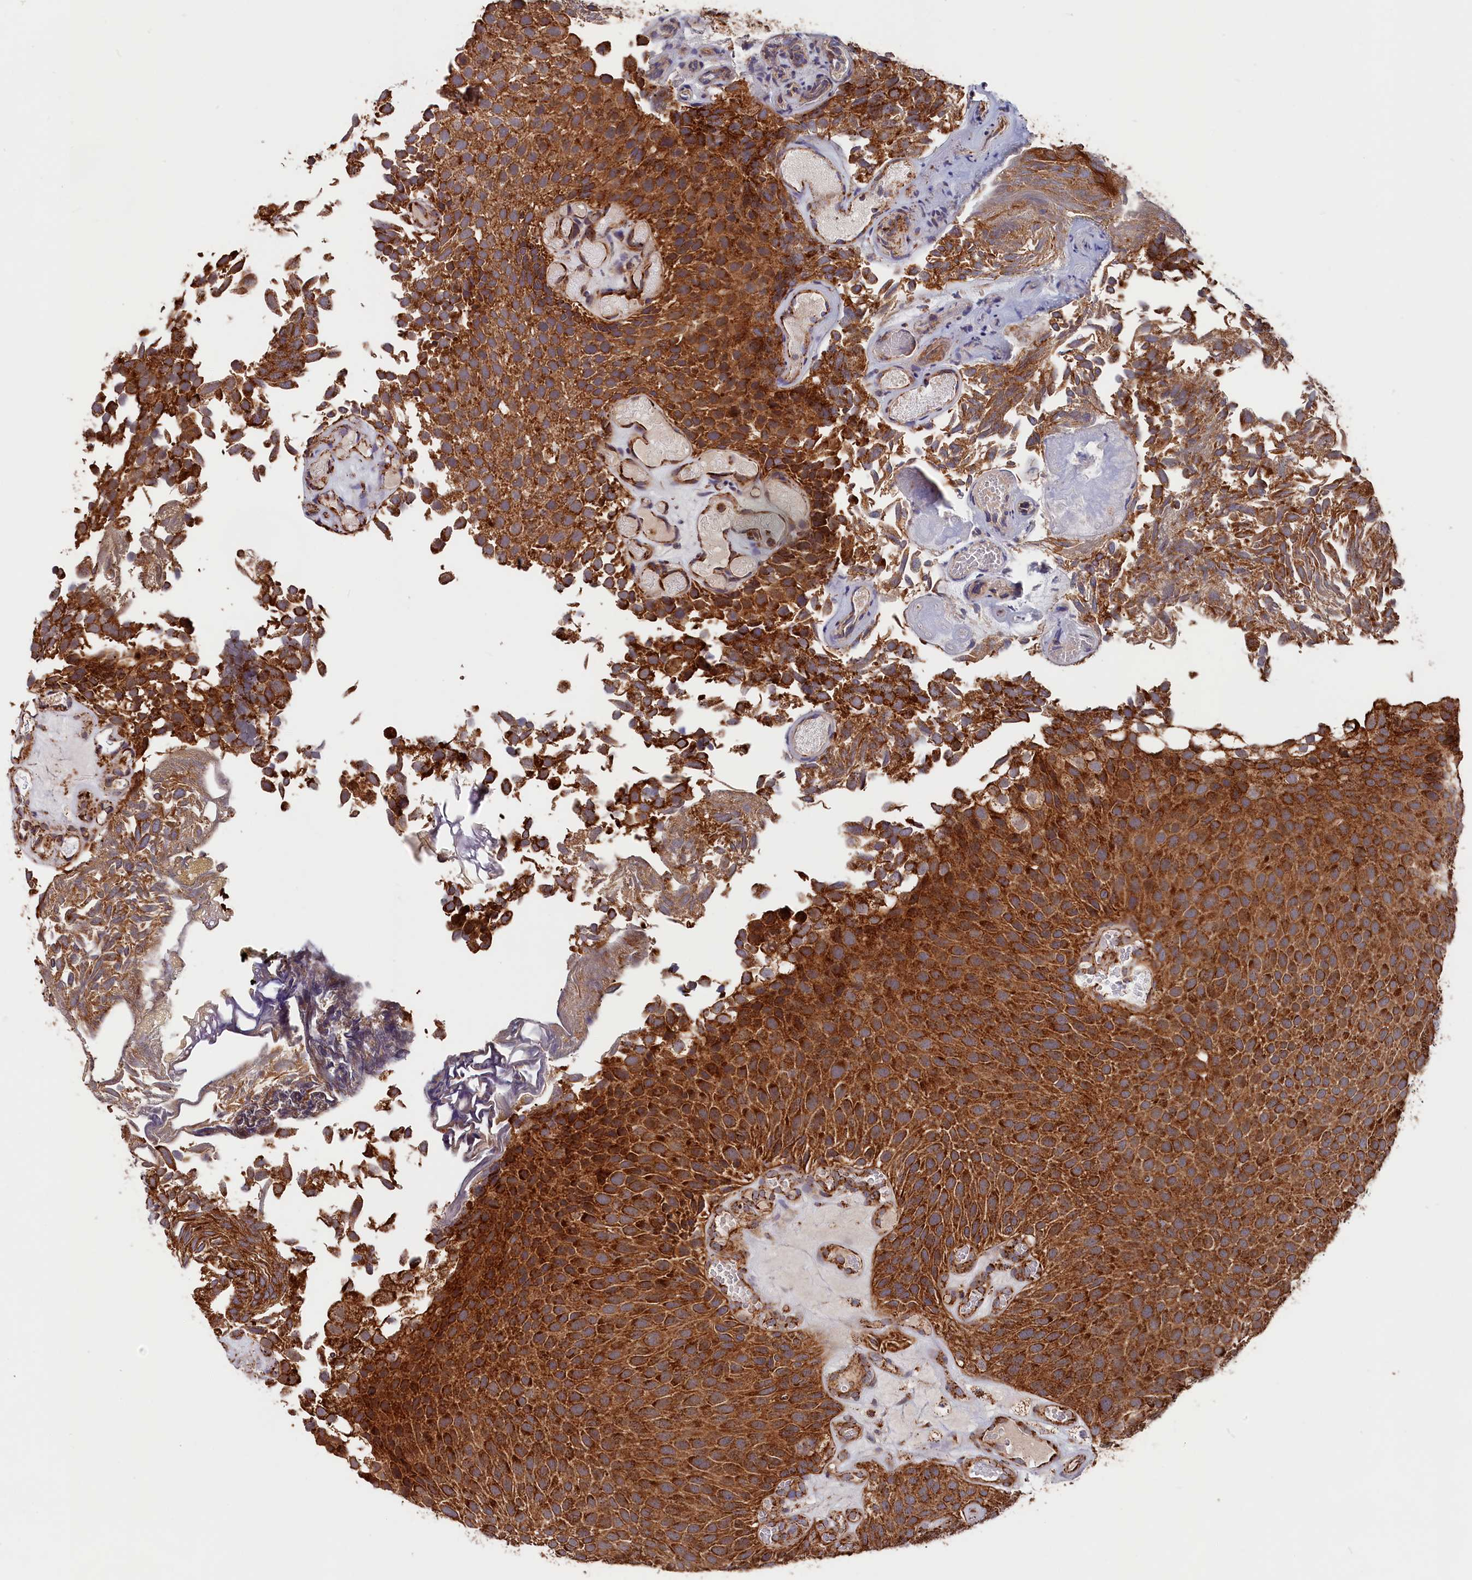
{"staining": {"intensity": "strong", "quantity": ">75%", "location": "cytoplasmic/membranous"}, "tissue": "urothelial cancer", "cell_type": "Tumor cells", "image_type": "cancer", "snomed": [{"axis": "morphology", "description": "Urothelial carcinoma, Low grade"}, {"axis": "topography", "description": "Urinary bladder"}], "caption": "A micrograph of low-grade urothelial carcinoma stained for a protein reveals strong cytoplasmic/membranous brown staining in tumor cells.", "gene": "MACROD1", "patient": {"sex": "male", "age": 89}}